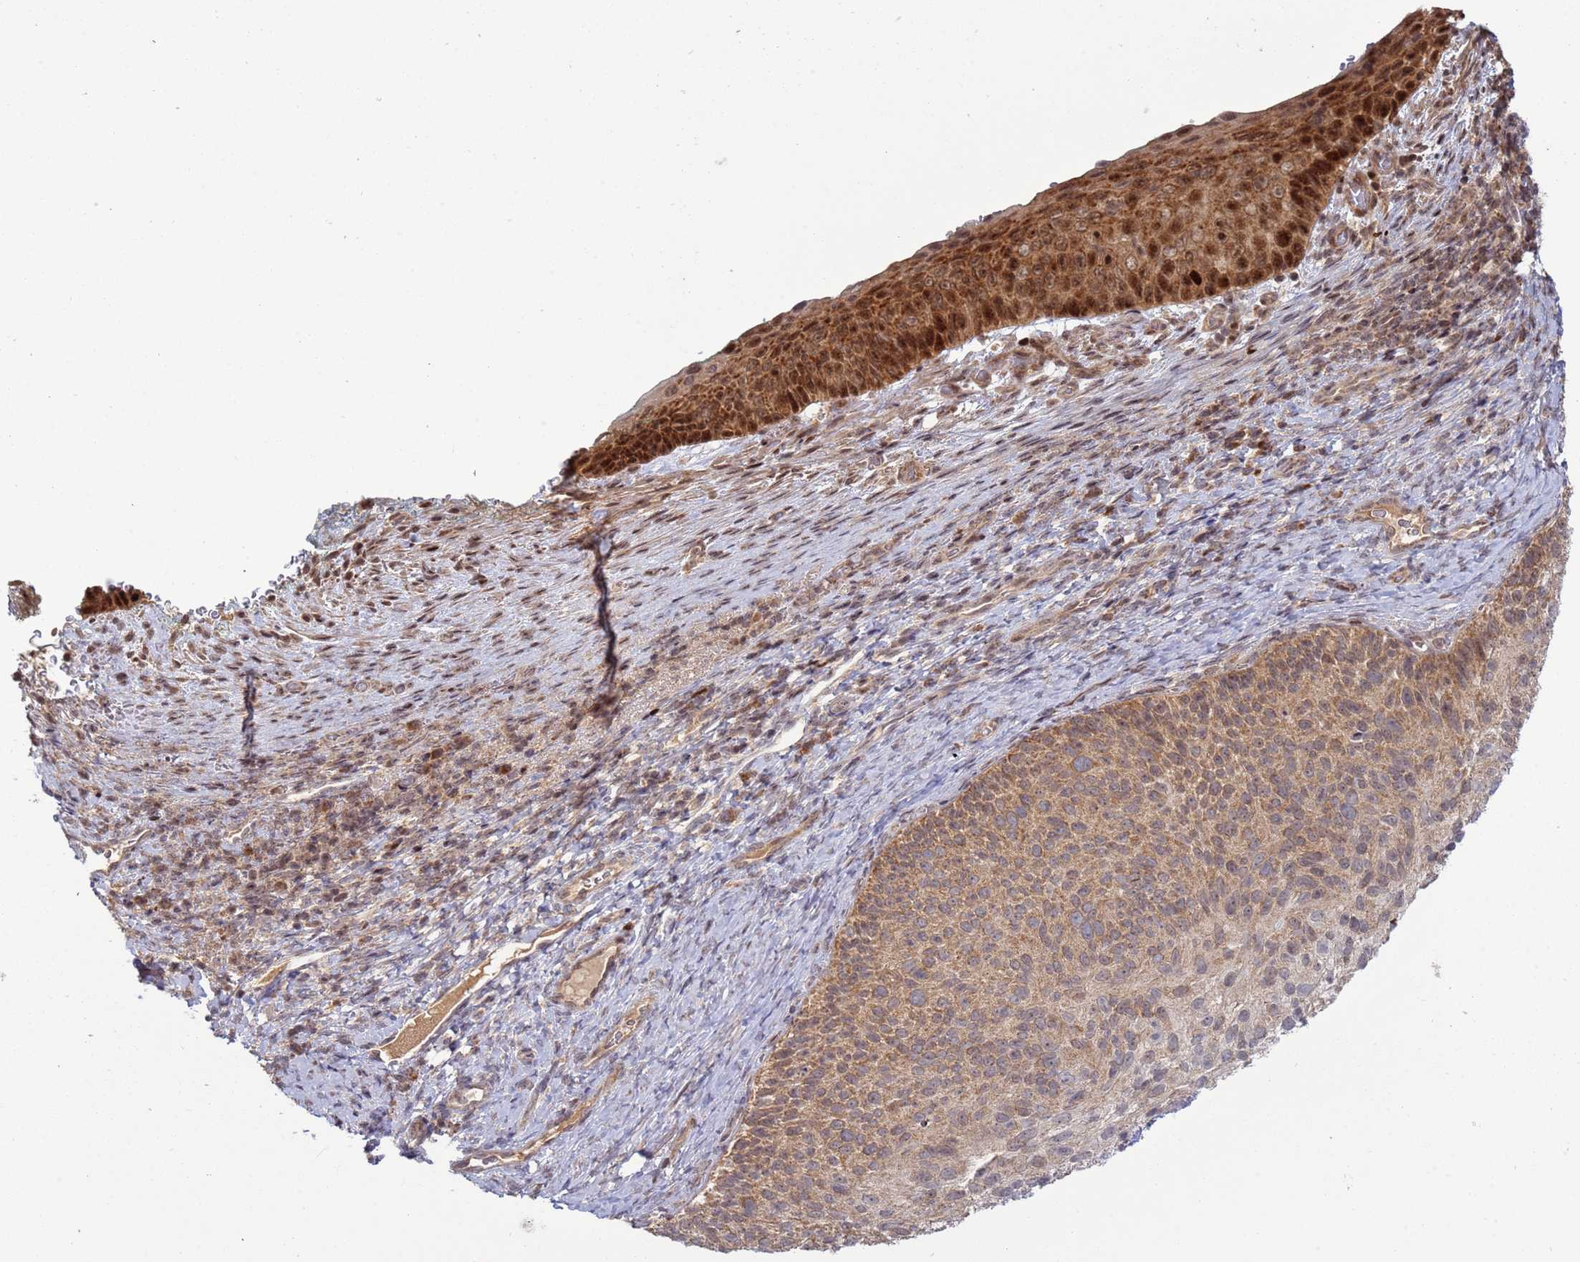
{"staining": {"intensity": "moderate", "quantity": ">75%", "location": "cytoplasmic/membranous"}, "tissue": "cervical cancer", "cell_type": "Tumor cells", "image_type": "cancer", "snomed": [{"axis": "morphology", "description": "Squamous cell carcinoma, NOS"}, {"axis": "topography", "description": "Cervix"}], "caption": "Protein expression analysis of squamous cell carcinoma (cervical) shows moderate cytoplasmic/membranous staining in approximately >75% of tumor cells. The protein of interest is shown in brown color, while the nuclei are stained blue.", "gene": "RCOR2", "patient": {"sex": "female", "age": 80}}